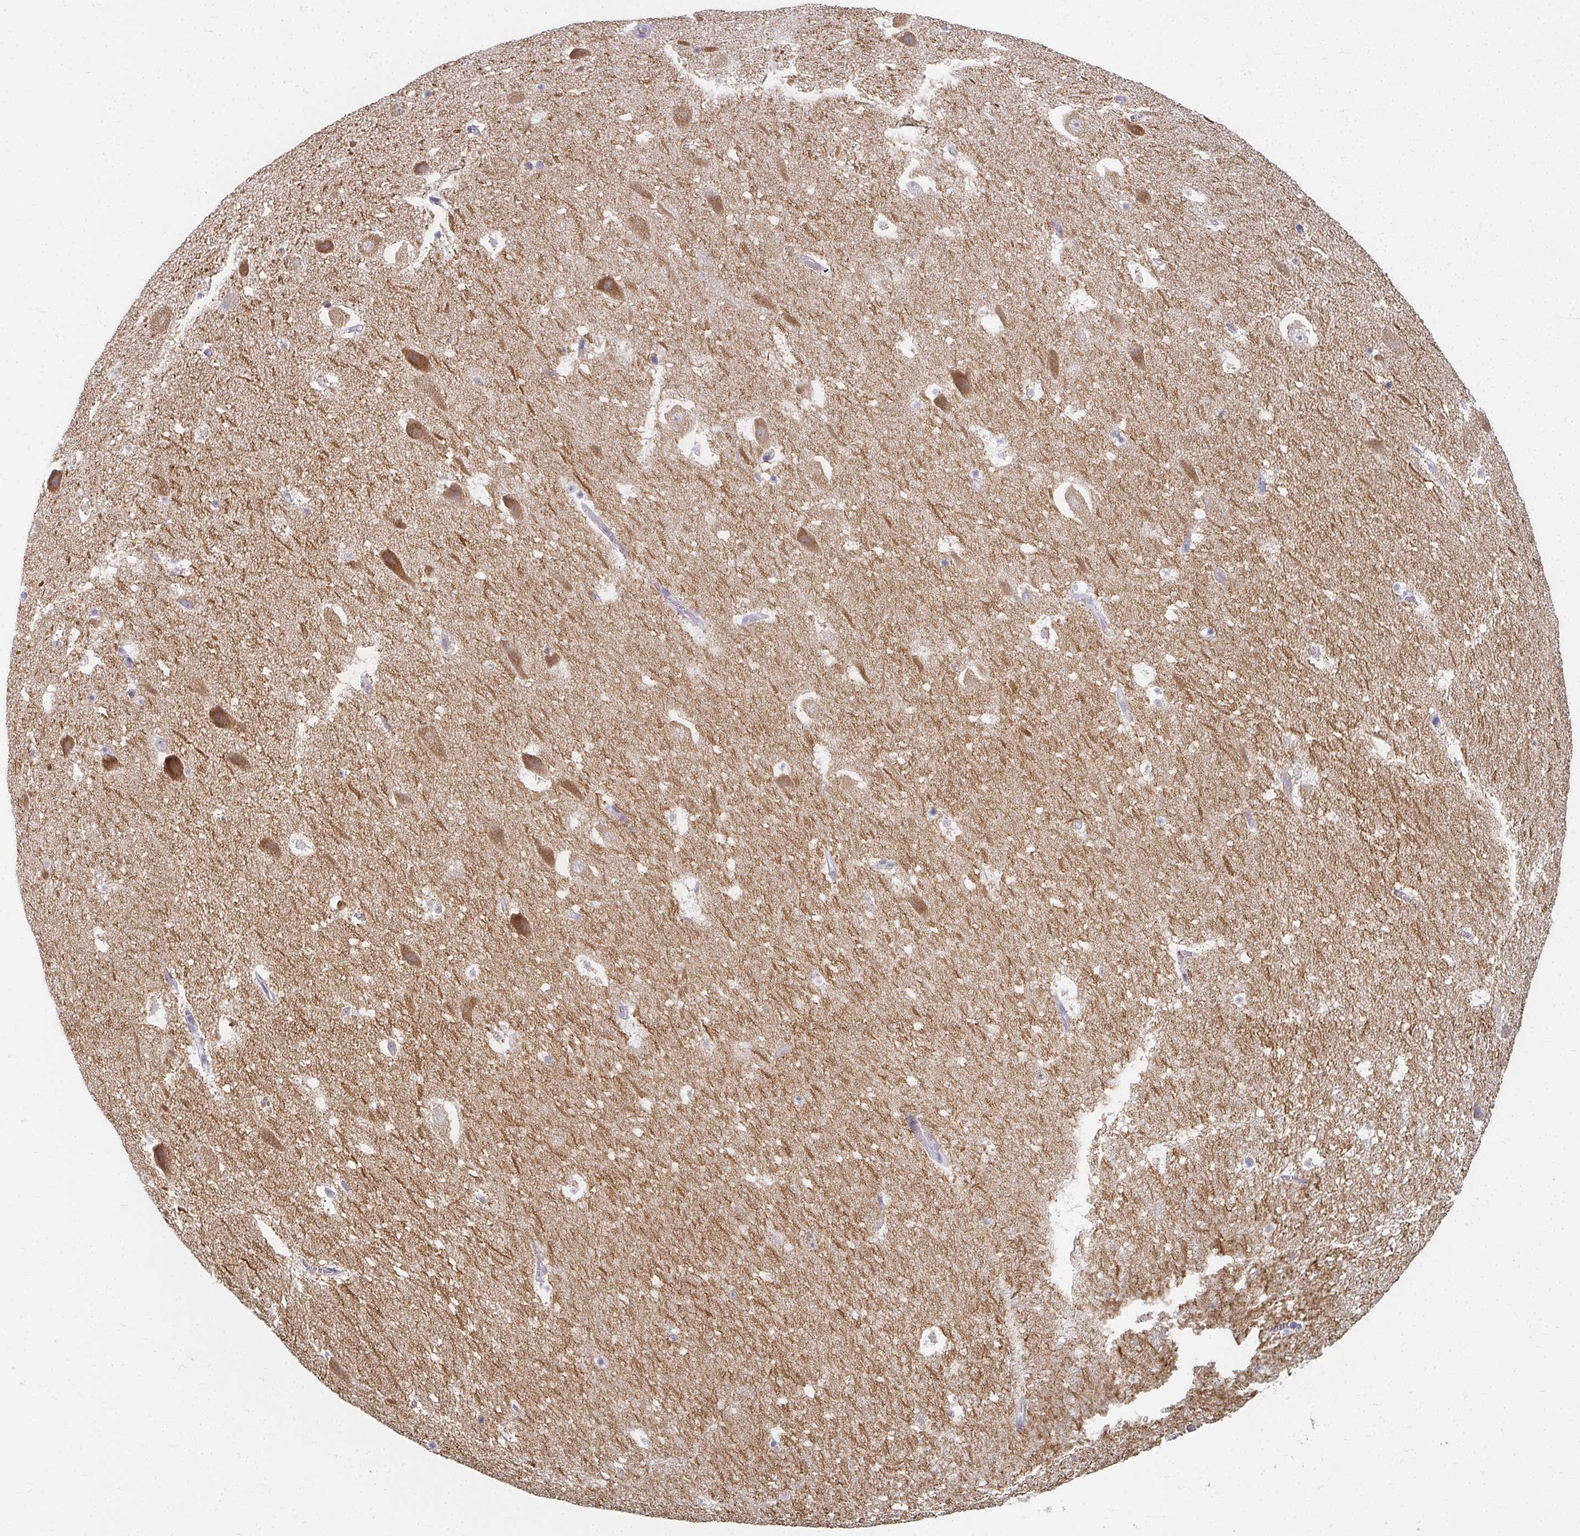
{"staining": {"intensity": "weak", "quantity": "<25%", "location": "cytoplasmic/membranous"}, "tissue": "hippocampus", "cell_type": "Glial cells", "image_type": "normal", "snomed": [{"axis": "morphology", "description": "Normal tissue, NOS"}, {"axis": "topography", "description": "Hippocampus"}], "caption": "Human hippocampus stained for a protein using immunohistochemistry (IHC) displays no expression in glial cells.", "gene": "CAMKV", "patient": {"sex": "female", "age": 42}}